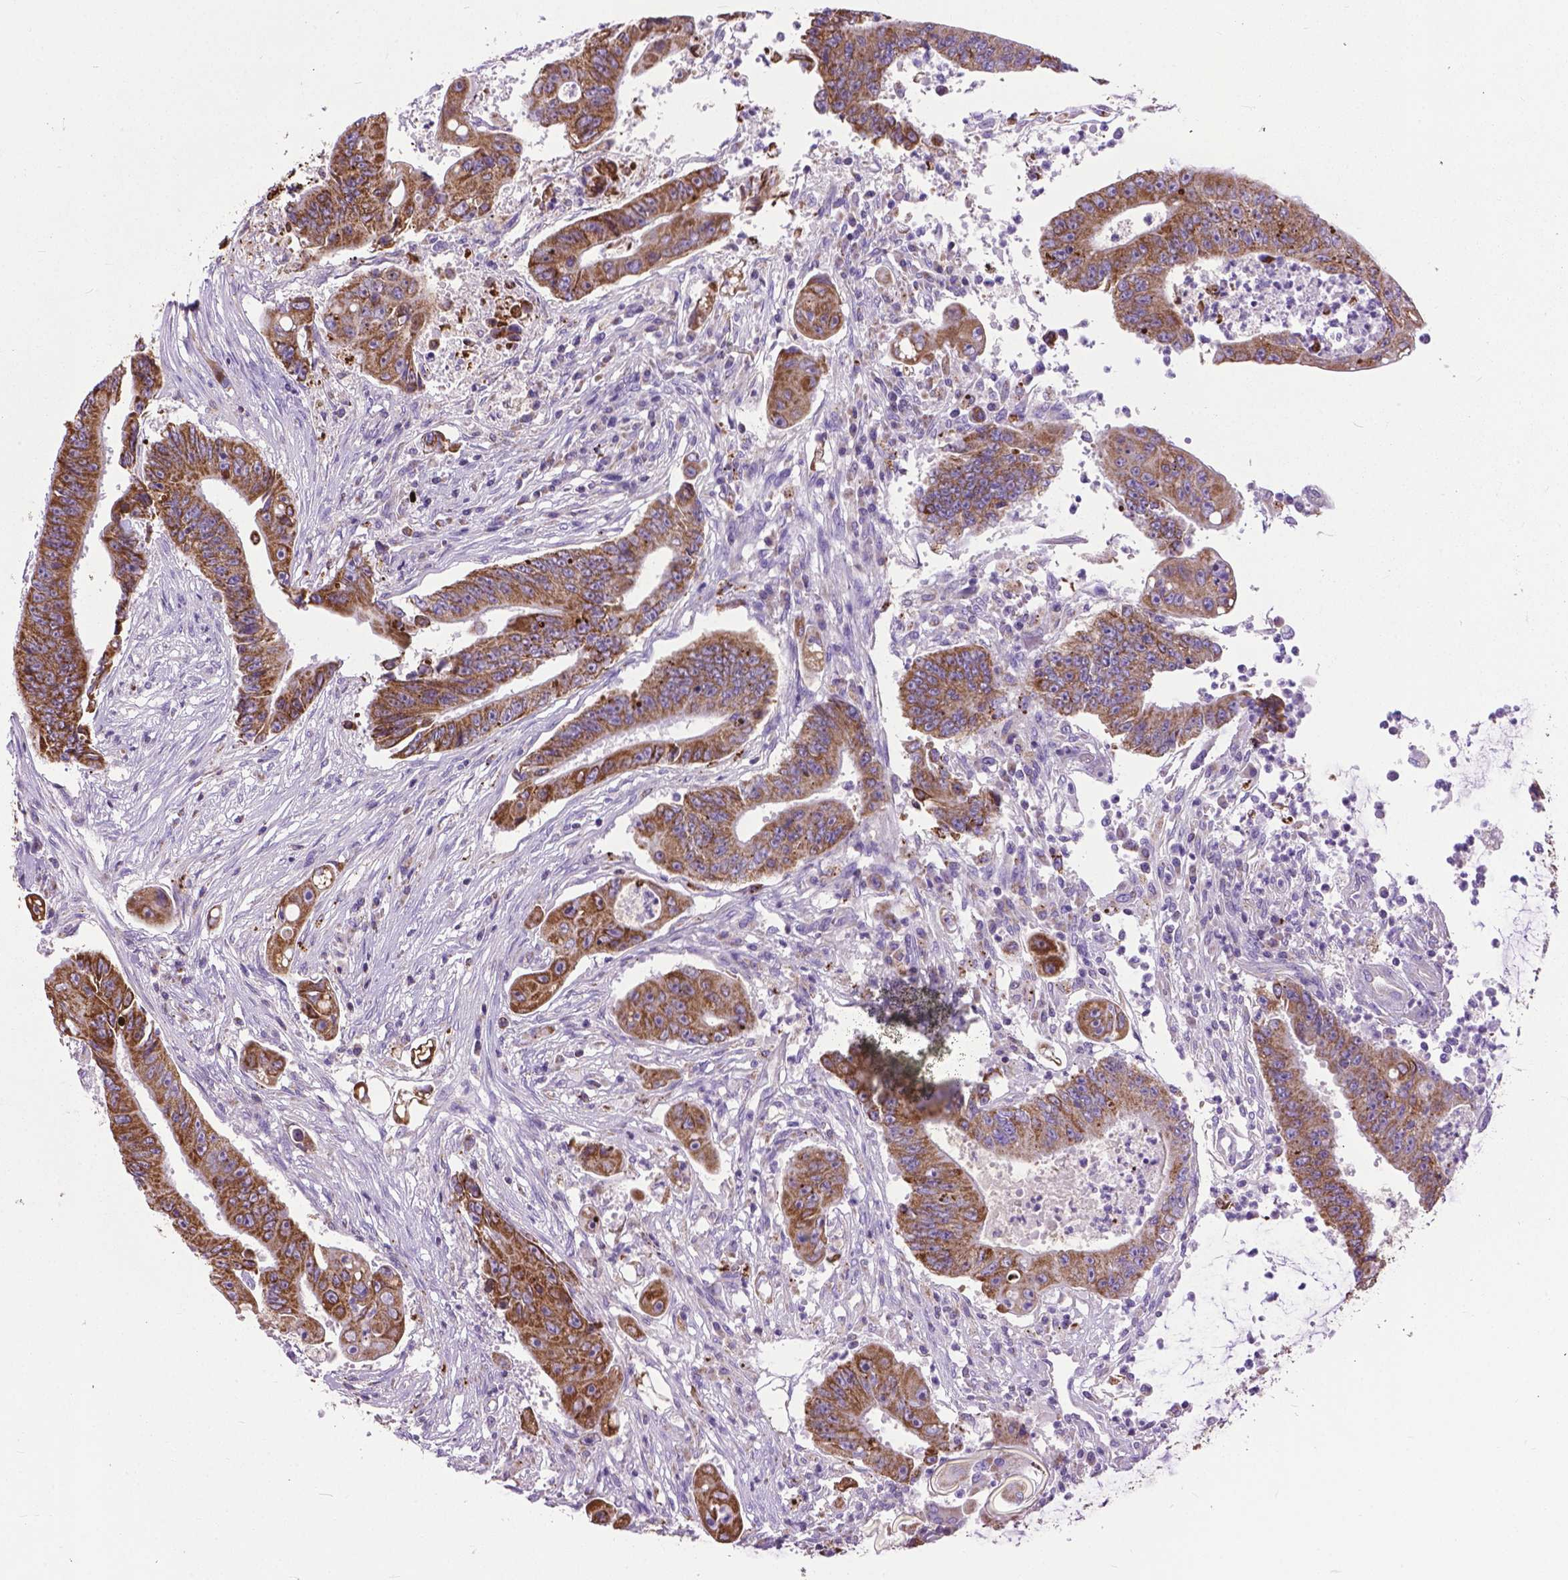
{"staining": {"intensity": "strong", "quantity": ">75%", "location": "cytoplasmic/membranous"}, "tissue": "colorectal cancer", "cell_type": "Tumor cells", "image_type": "cancer", "snomed": [{"axis": "morphology", "description": "Adenocarcinoma, NOS"}, {"axis": "topography", "description": "Rectum"}], "caption": "High-power microscopy captured an immunohistochemistry (IHC) image of adenocarcinoma (colorectal), revealing strong cytoplasmic/membranous positivity in approximately >75% of tumor cells. (Brightfield microscopy of DAB IHC at high magnification).", "gene": "VDAC1", "patient": {"sex": "male", "age": 54}}